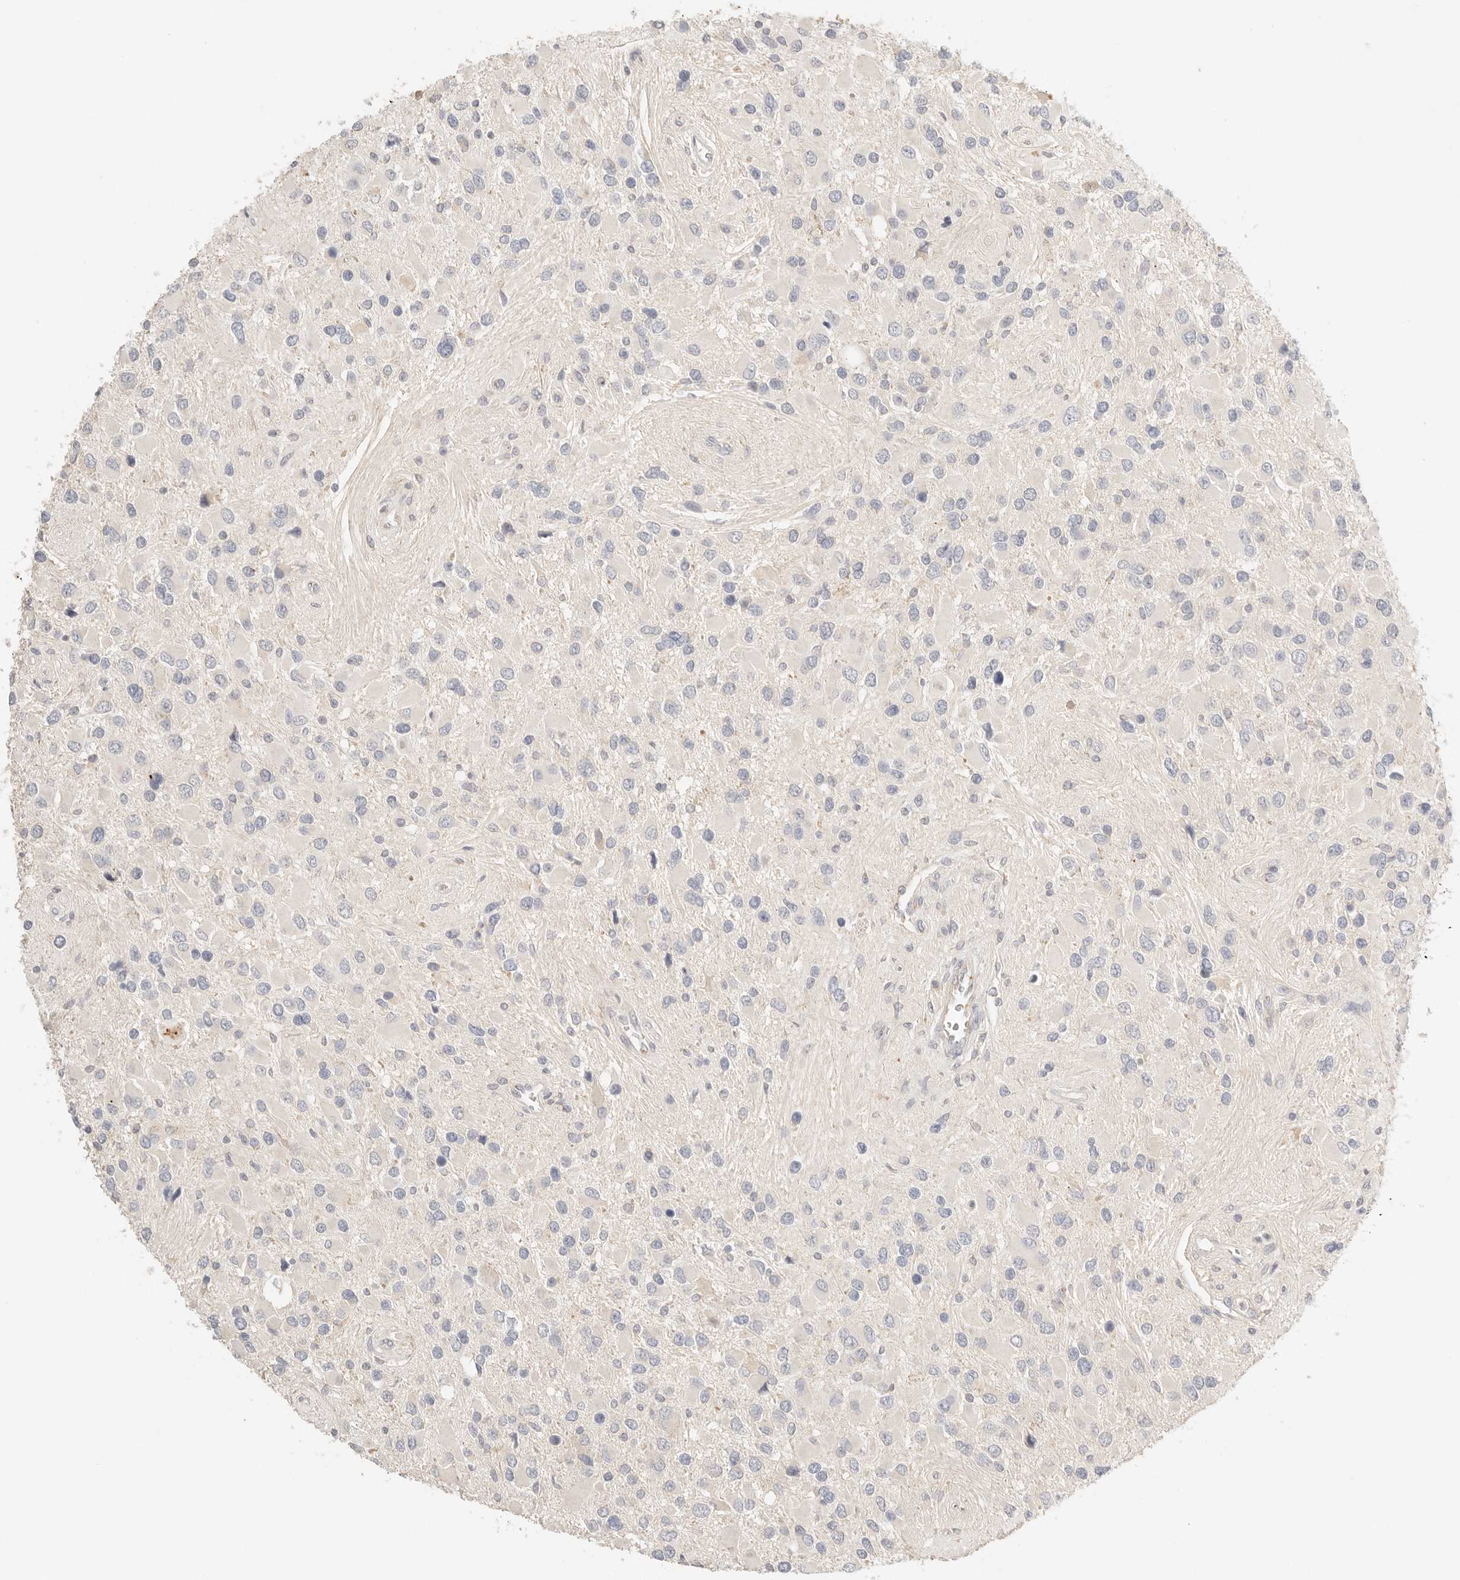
{"staining": {"intensity": "negative", "quantity": "none", "location": "none"}, "tissue": "glioma", "cell_type": "Tumor cells", "image_type": "cancer", "snomed": [{"axis": "morphology", "description": "Glioma, malignant, High grade"}, {"axis": "topography", "description": "Brain"}], "caption": "A micrograph of malignant high-grade glioma stained for a protein reveals no brown staining in tumor cells.", "gene": "CEP120", "patient": {"sex": "male", "age": 53}}